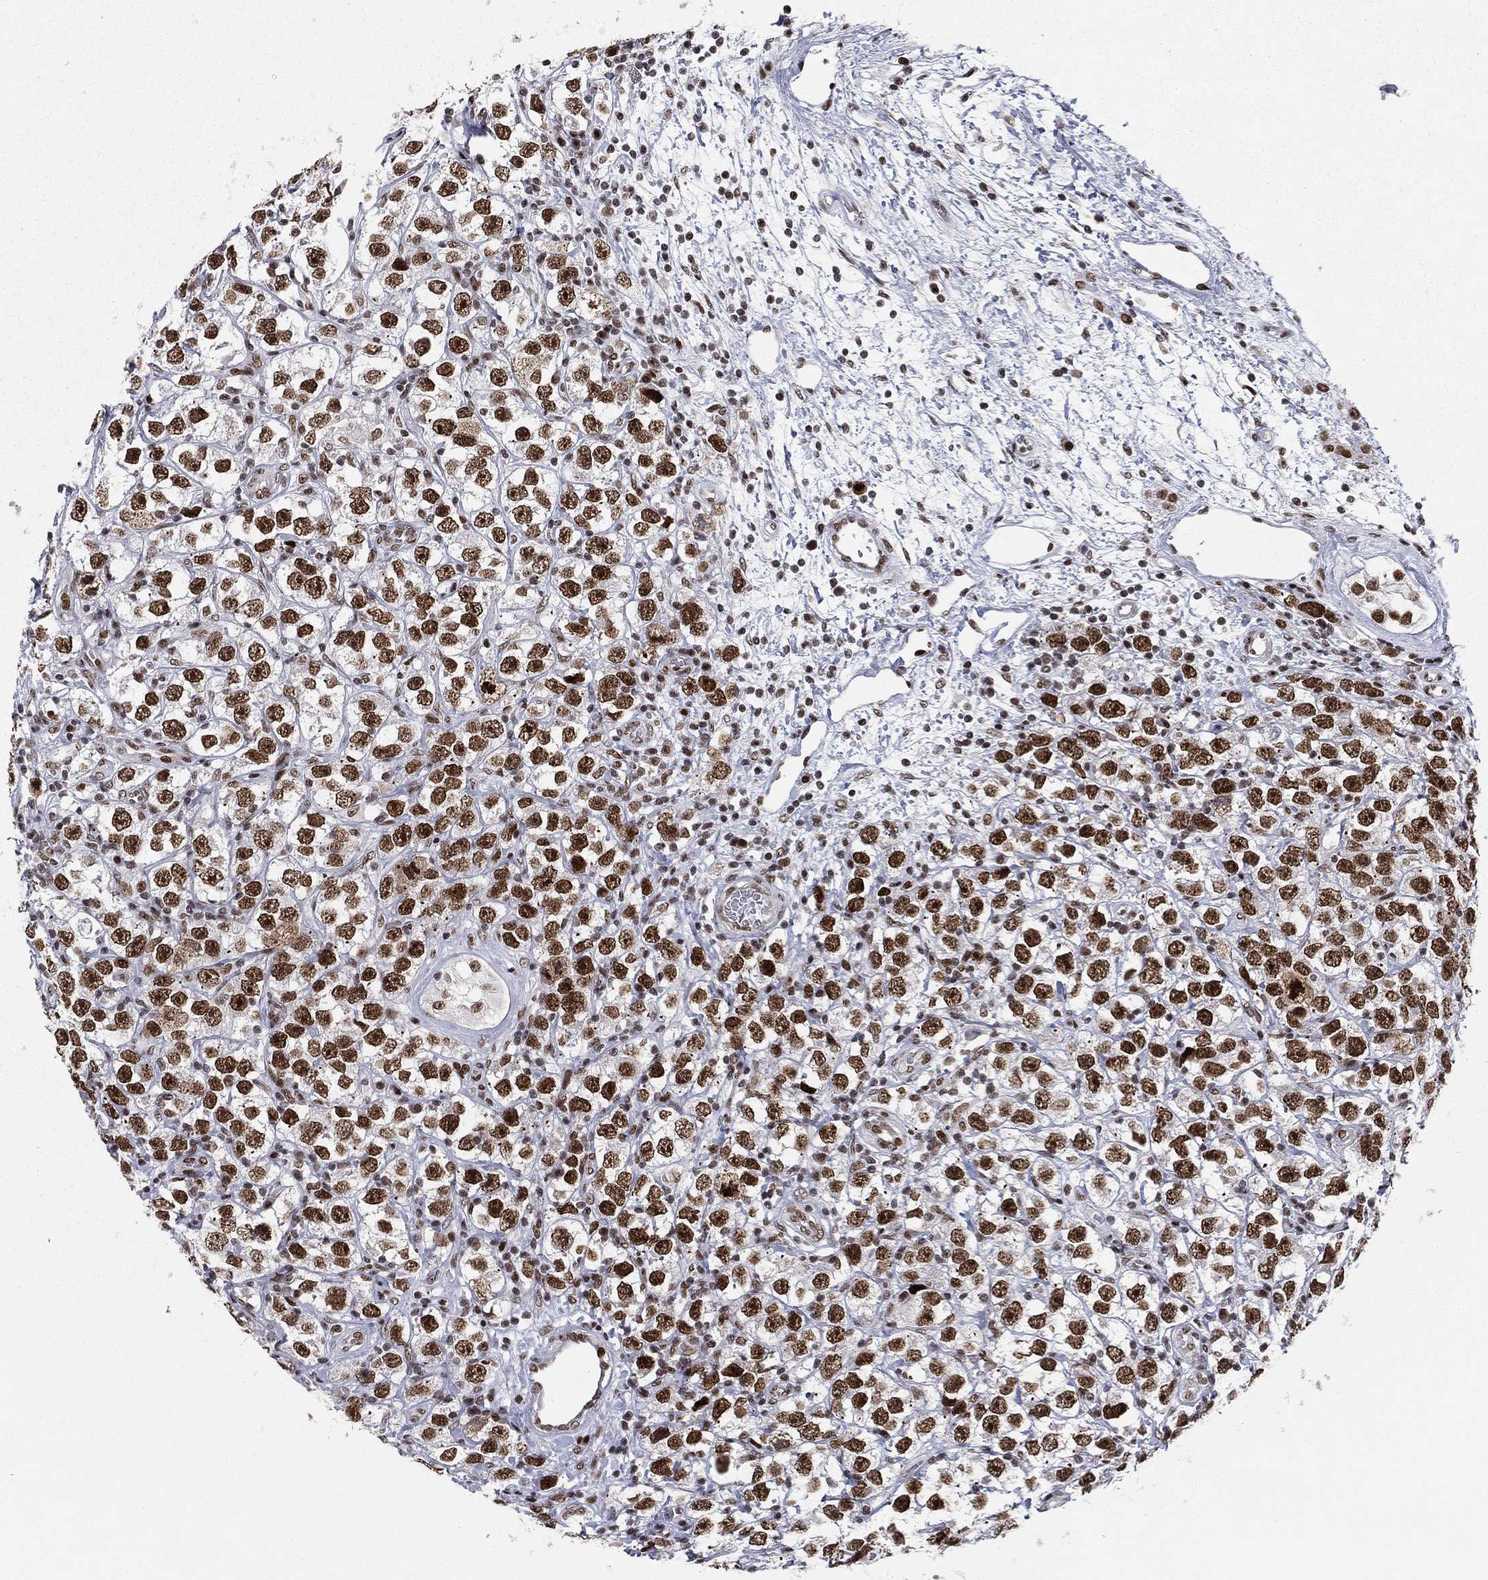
{"staining": {"intensity": "strong", "quantity": ">75%", "location": "nuclear"}, "tissue": "testis cancer", "cell_type": "Tumor cells", "image_type": "cancer", "snomed": [{"axis": "morphology", "description": "Seminoma, NOS"}, {"axis": "topography", "description": "Testis"}], "caption": "Protein analysis of testis cancer tissue shows strong nuclear staining in approximately >75% of tumor cells.", "gene": "RTF1", "patient": {"sex": "male", "age": 26}}